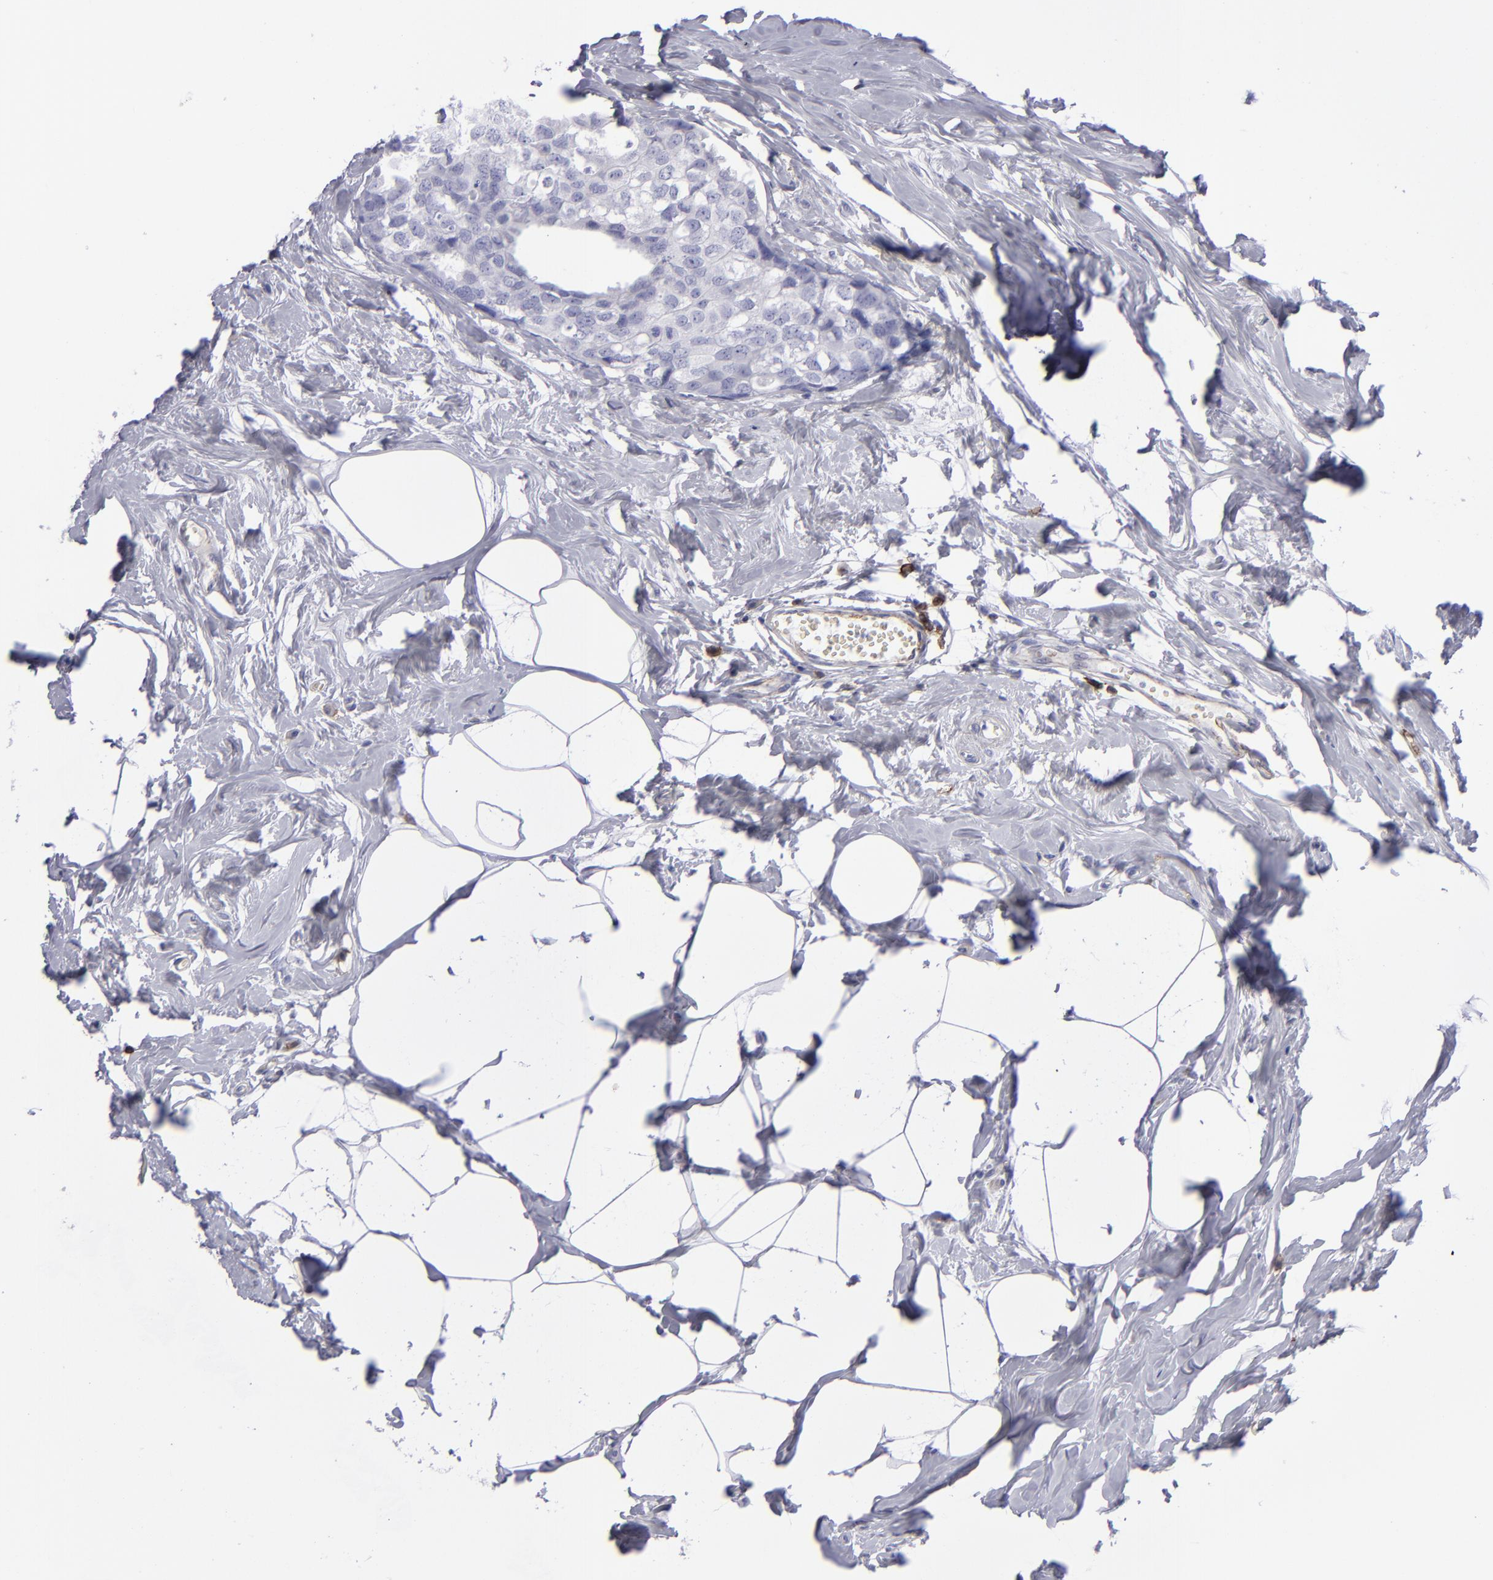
{"staining": {"intensity": "negative", "quantity": "none", "location": "none"}, "tissue": "breast cancer", "cell_type": "Tumor cells", "image_type": "cancer", "snomed": [{"axis": "morphology", "description": "Normal tissue, NOS"}, {"axis": "morphology", "description": "Duct carcinoma"}, {"axis": "topography", "description": "Breast"}], "caption": "Breast cancer stained for a protein using immunohistochemistry demonstrates no expression tumor cells.", "gene": "CD27", "patient": {"sex": "female", "age": 50}}